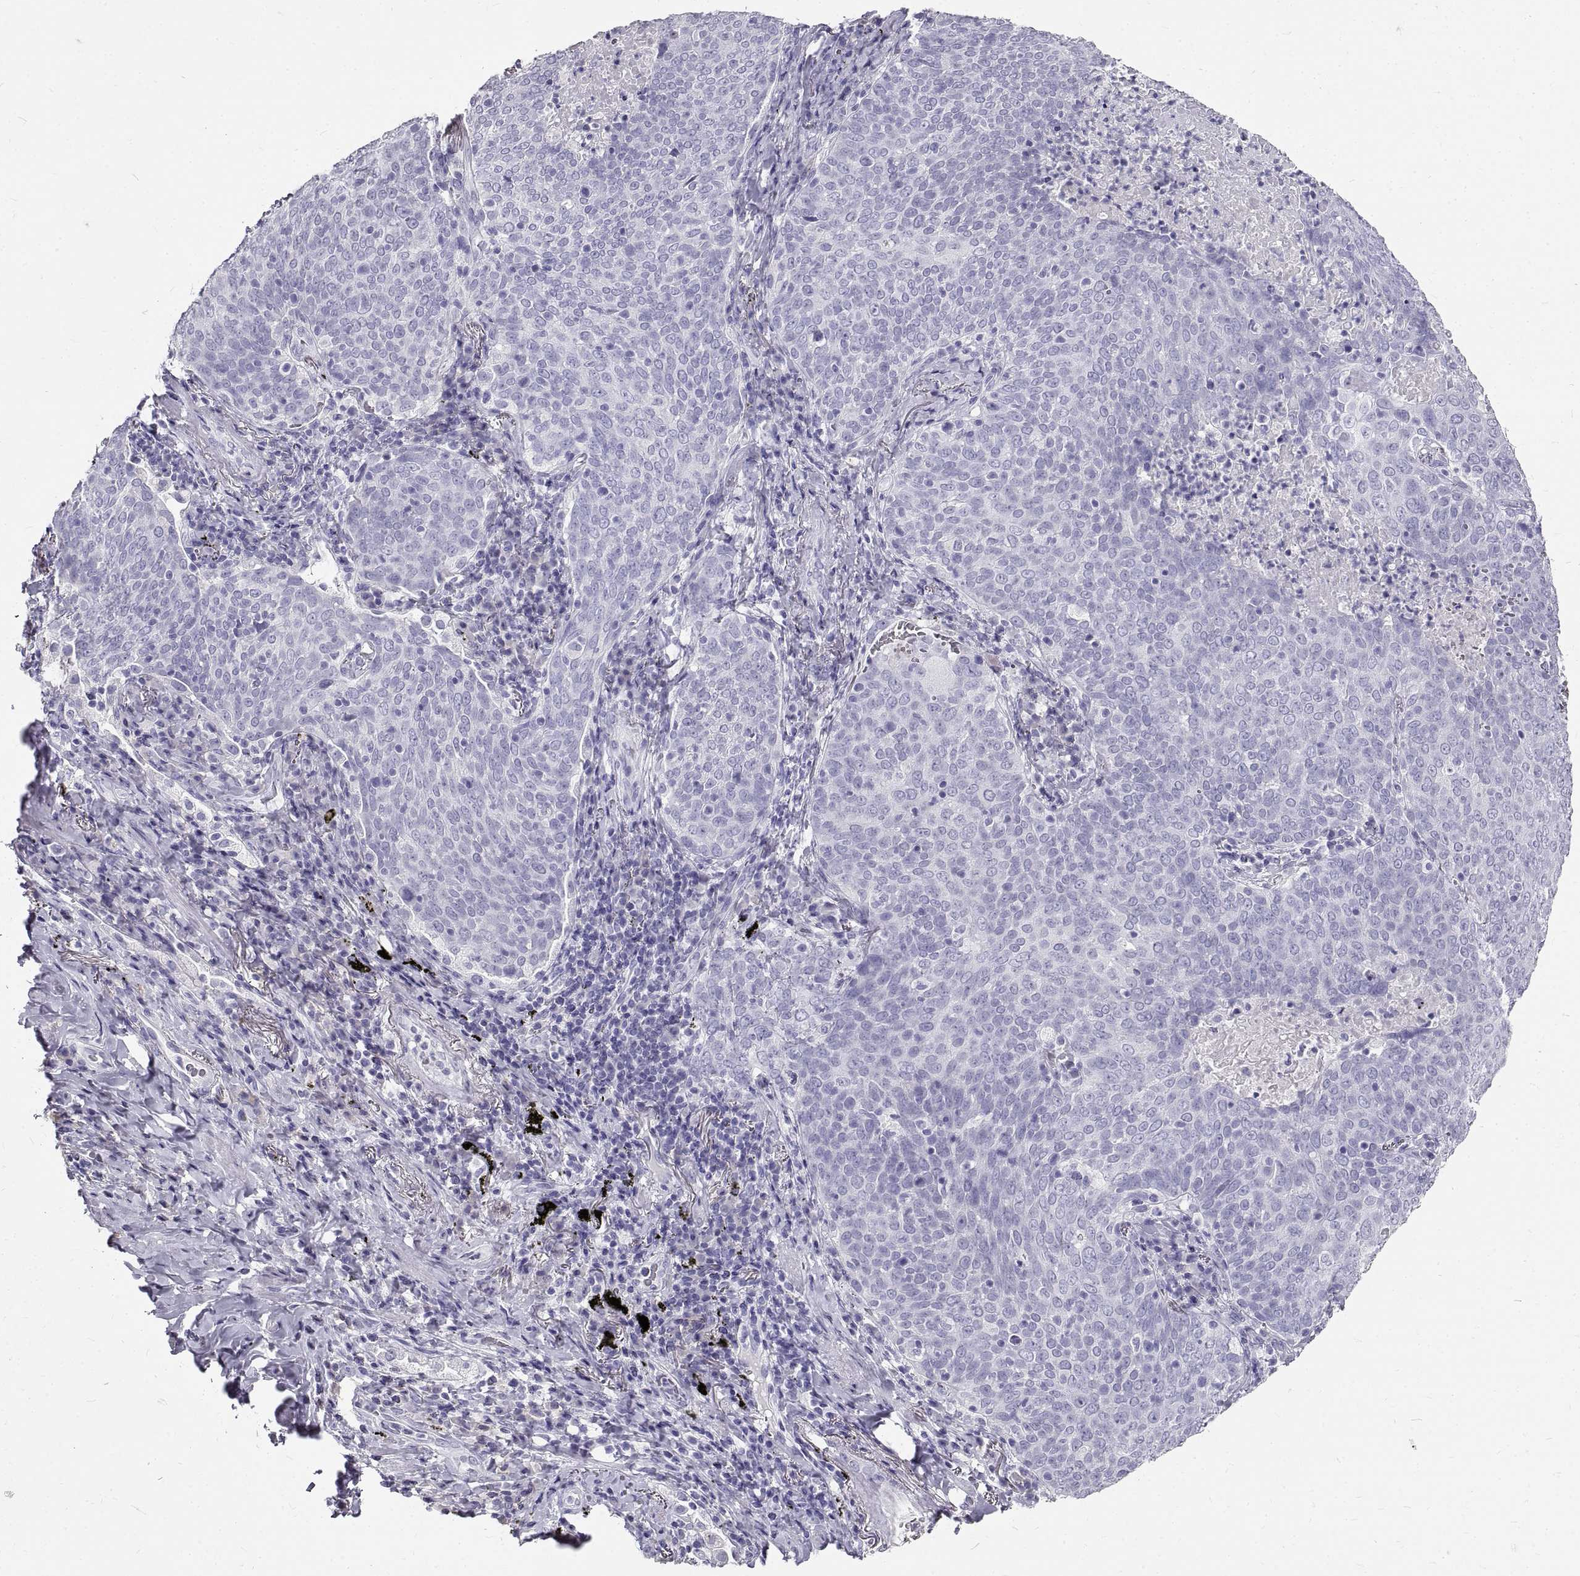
{"staining": {"intensity": "negative", "quantity": "none", "location": "none"}, "tissue": "lung cancer", "cell_type": "Tumor cells", "image_type": "cancer", "snomed": [{"axis": "morphology", "description": "Squamous cell carcinoma, NOS"}, {"axis": "topography", "description": "Lung"}], "caption": "Lung squamous cell carcinoma was stained to show a protein in brown. There is no significant expression in tumor cells.", "gene": "GNG12", "patient": {"sex": "male", "age": 82}}